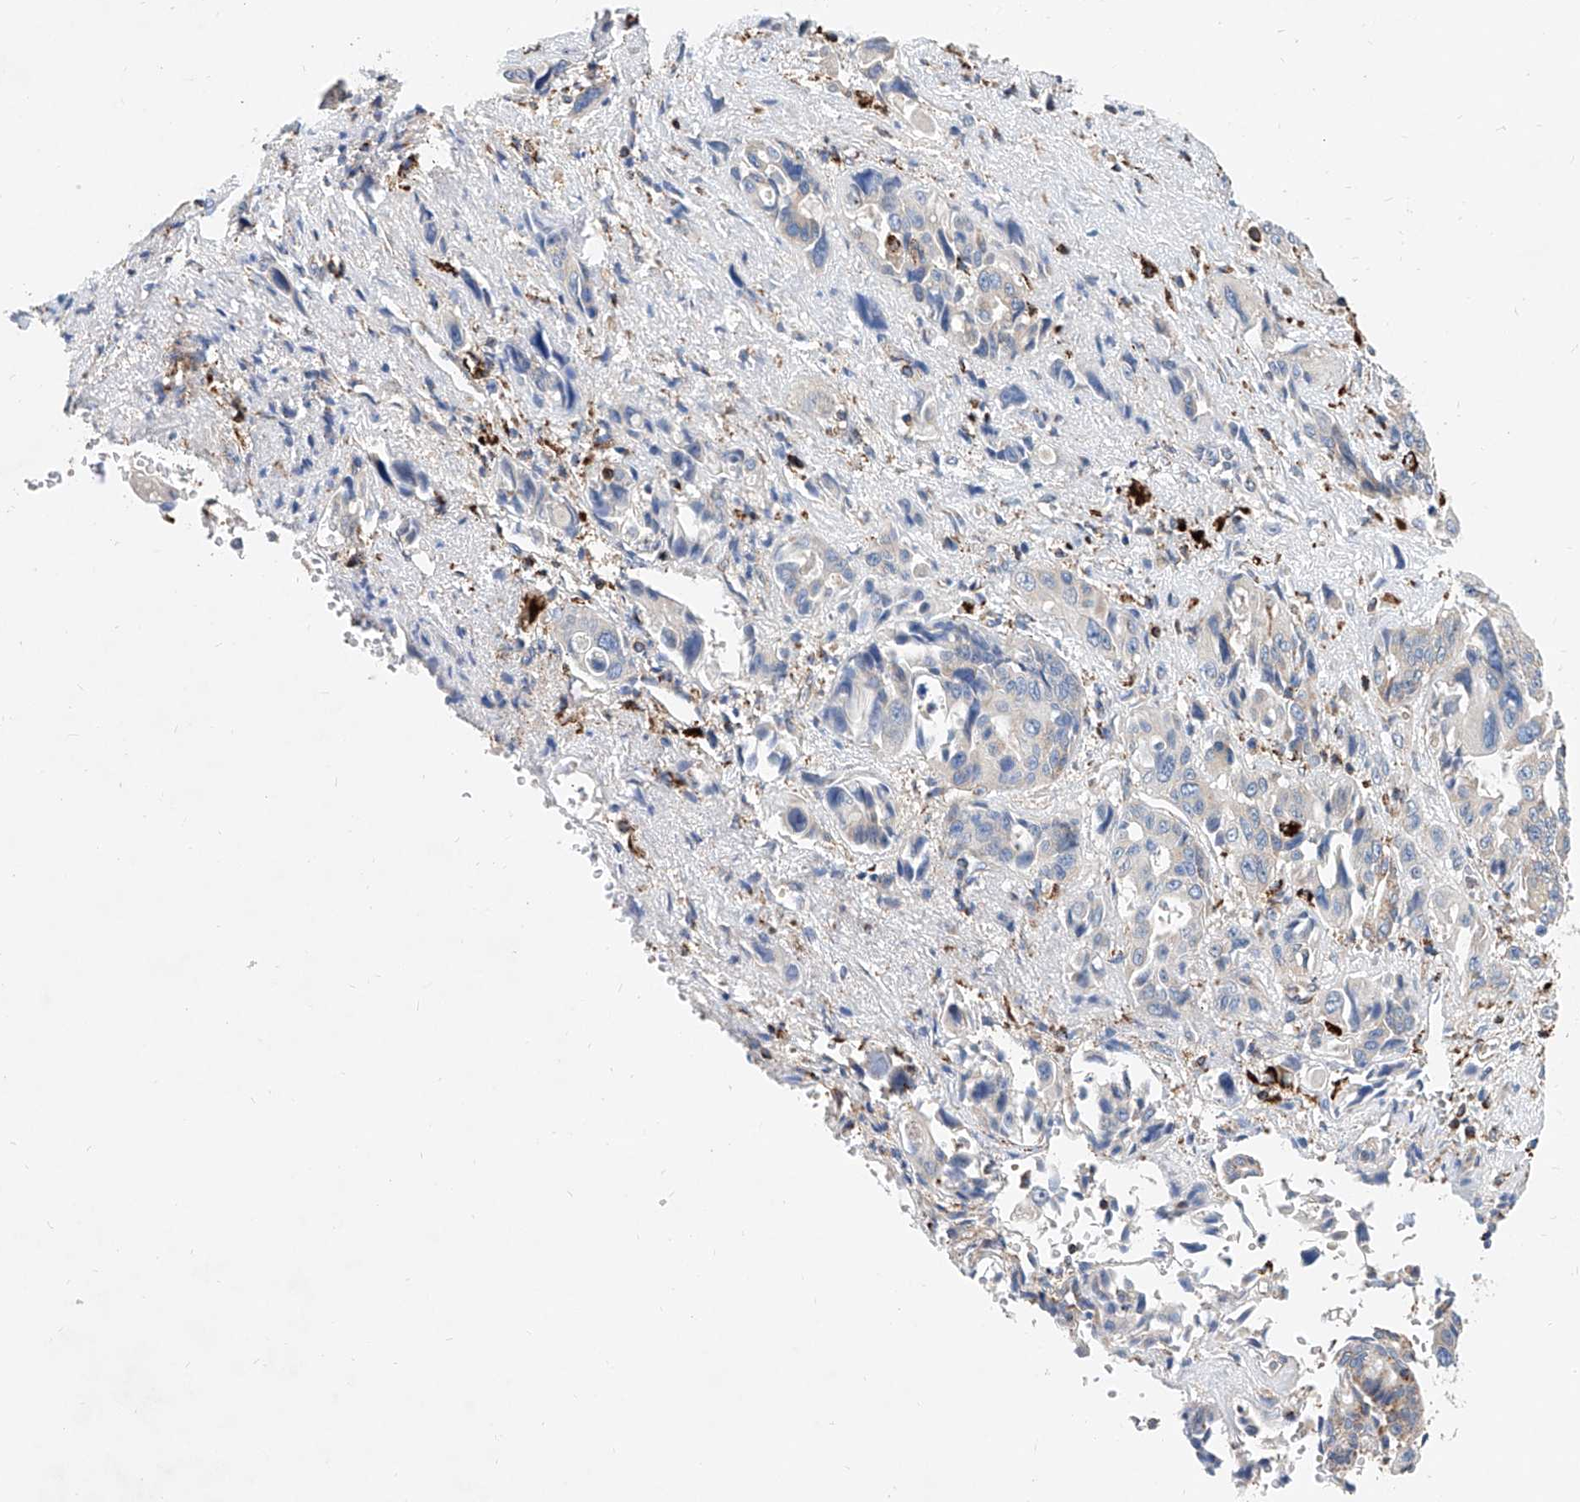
{"staining": {"intensity": "negative", "quantity": "none", "location": "none"}, "tissue": "pancreatic cancer", "cell_type": "Tumor cells", "image_type": "cancer", "snomed": [{"axis": "morphology", "description": "Adenocarcinoma, NOS"}, {"axis": "topography", "description": "Pancreas"}], "caption": "Tumor cells are negative for brown protein staining in pancreatic cancer.", "gene": "CPNE5", "patient": {"sex": "male", "age": 46}}